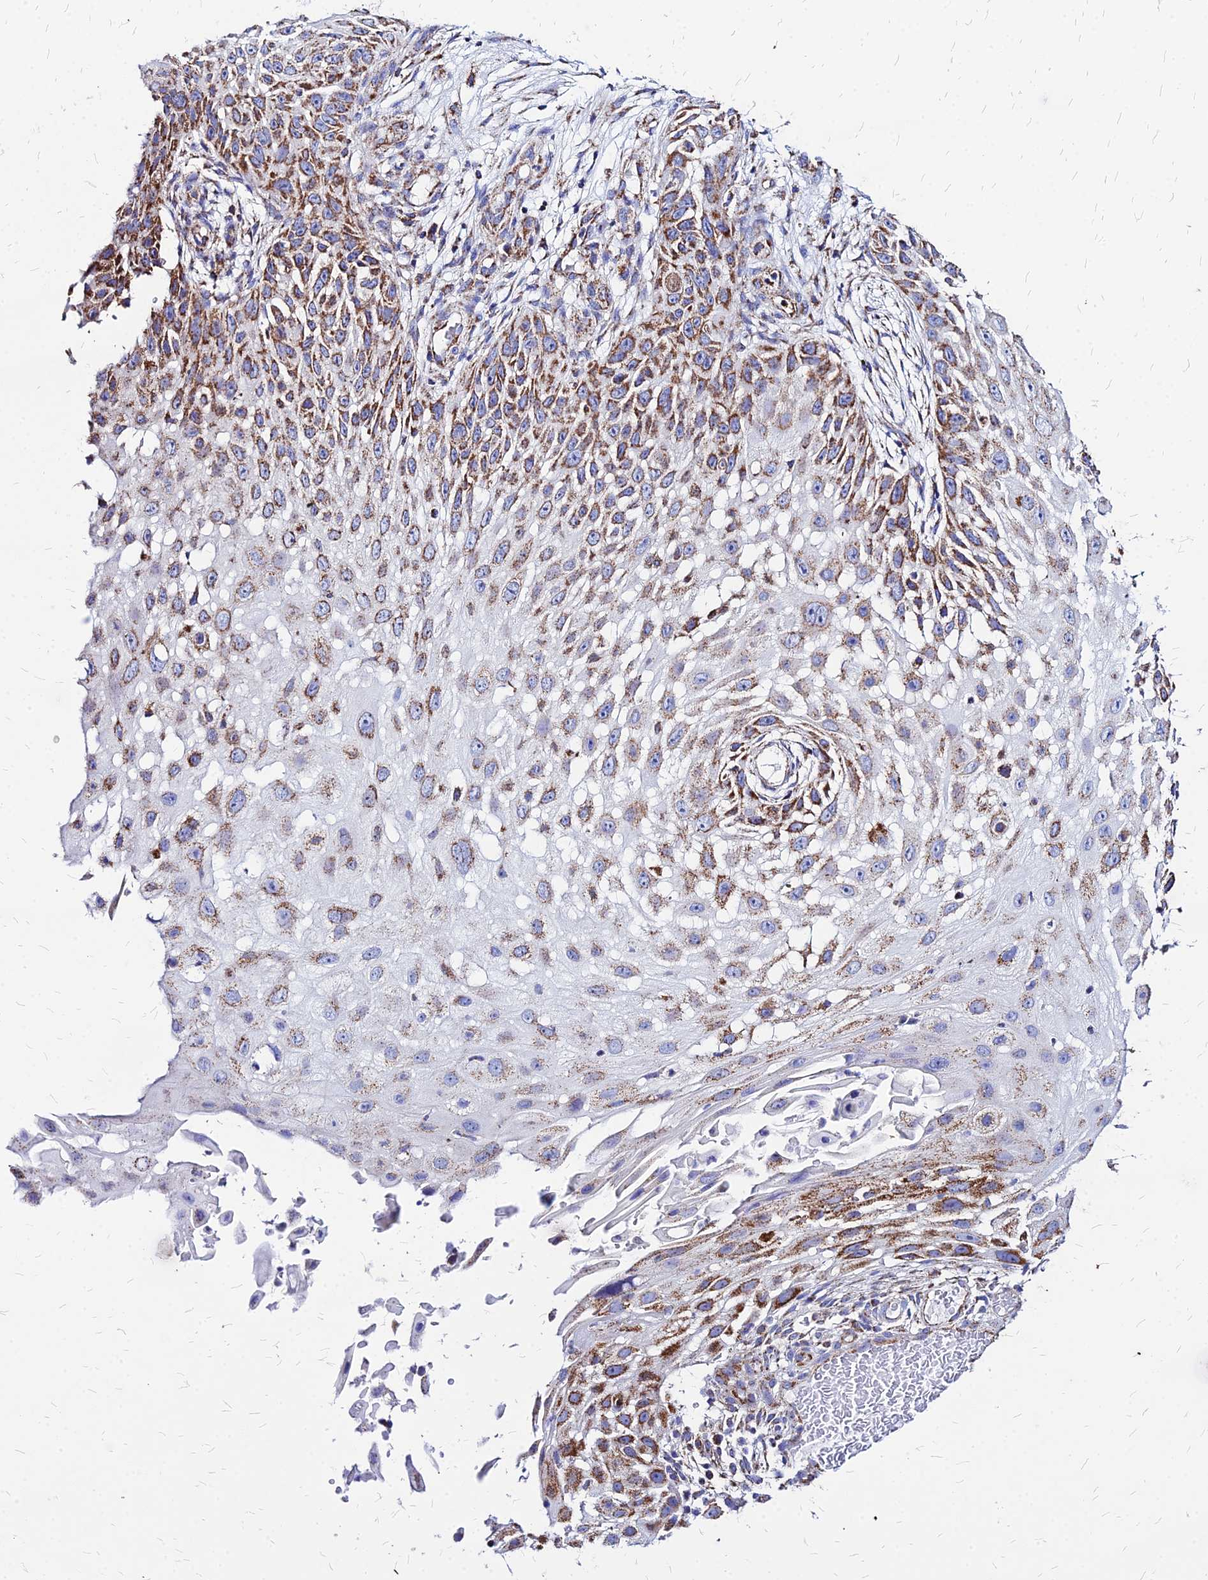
{"staining": {"intensity": "strong", "quantity": ">75%", "location": "cytoplasmic/membranous"}, "tissue": "skin cancer", "cell_type": "Tumor cells", "image_type": "cancer", "snomed": [{"axis": "morphology", "description": "Squamous cell carcinoma, NOS"}, {"axis": "topography", "description": "Skin"}], "caption": "Skin cancer stained for a protein reveals strong cytoplasmic/membranous positivity in tumor cells.", "gene": "DLD", "patient": {"sex": "female", "age": 44}}